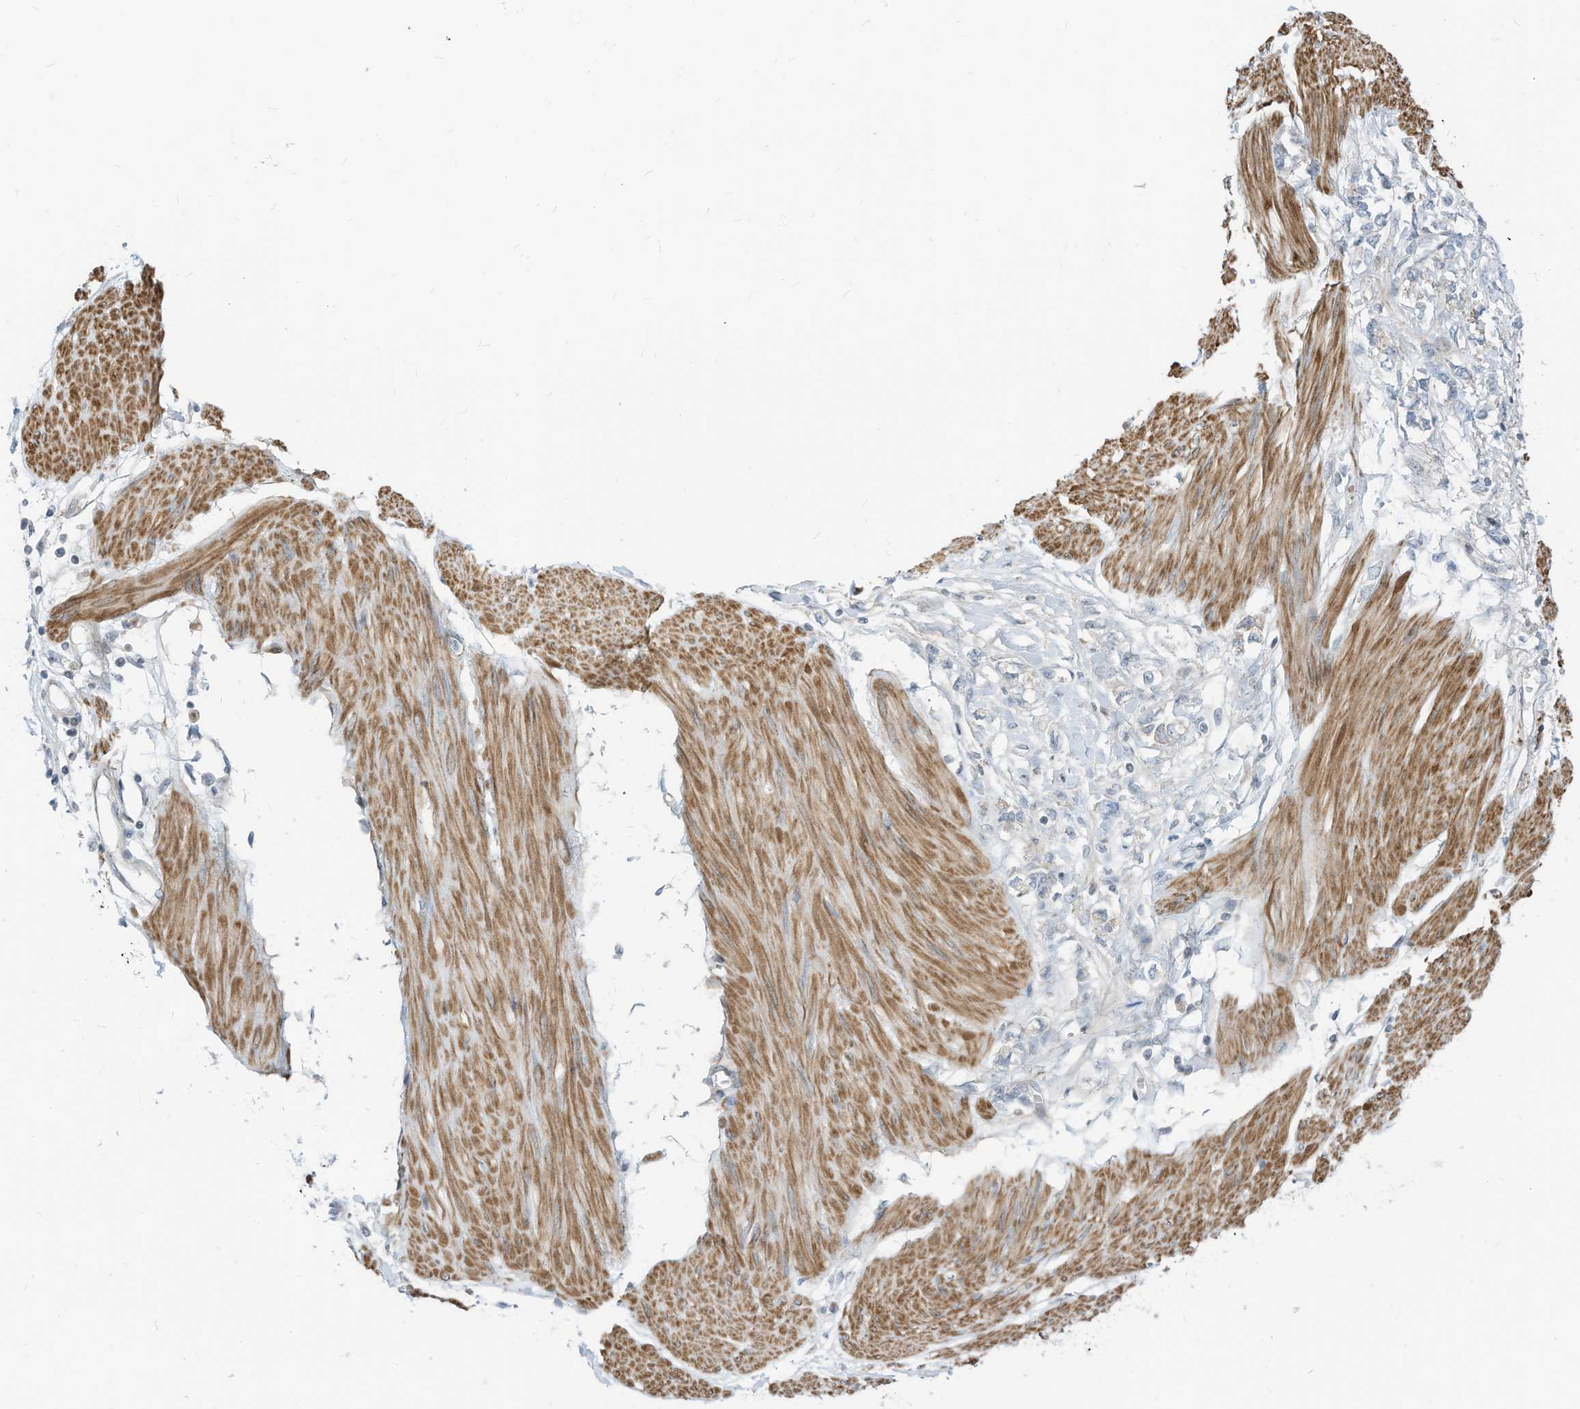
{"staining": {"intensity": "negative", "quantity": "none", "location": "none"}, "tissue": "stomach cancer", "cell_type": "Tumor cells", "image_type": "cancer", "snomed": [{"axis": "morphology", "description": "Adenocarcinoma, NOS"}, {"axis": "topography", "description": "Stomach"}], "caption": "High power microscopy photomicrograph of an IHC histopathology image of stomach cancer (adenocarcinoma), revealing no significant positivity in tumor cells.", "gene": "GPATCH3", "patient": {"sex": "female", "age": 76}}